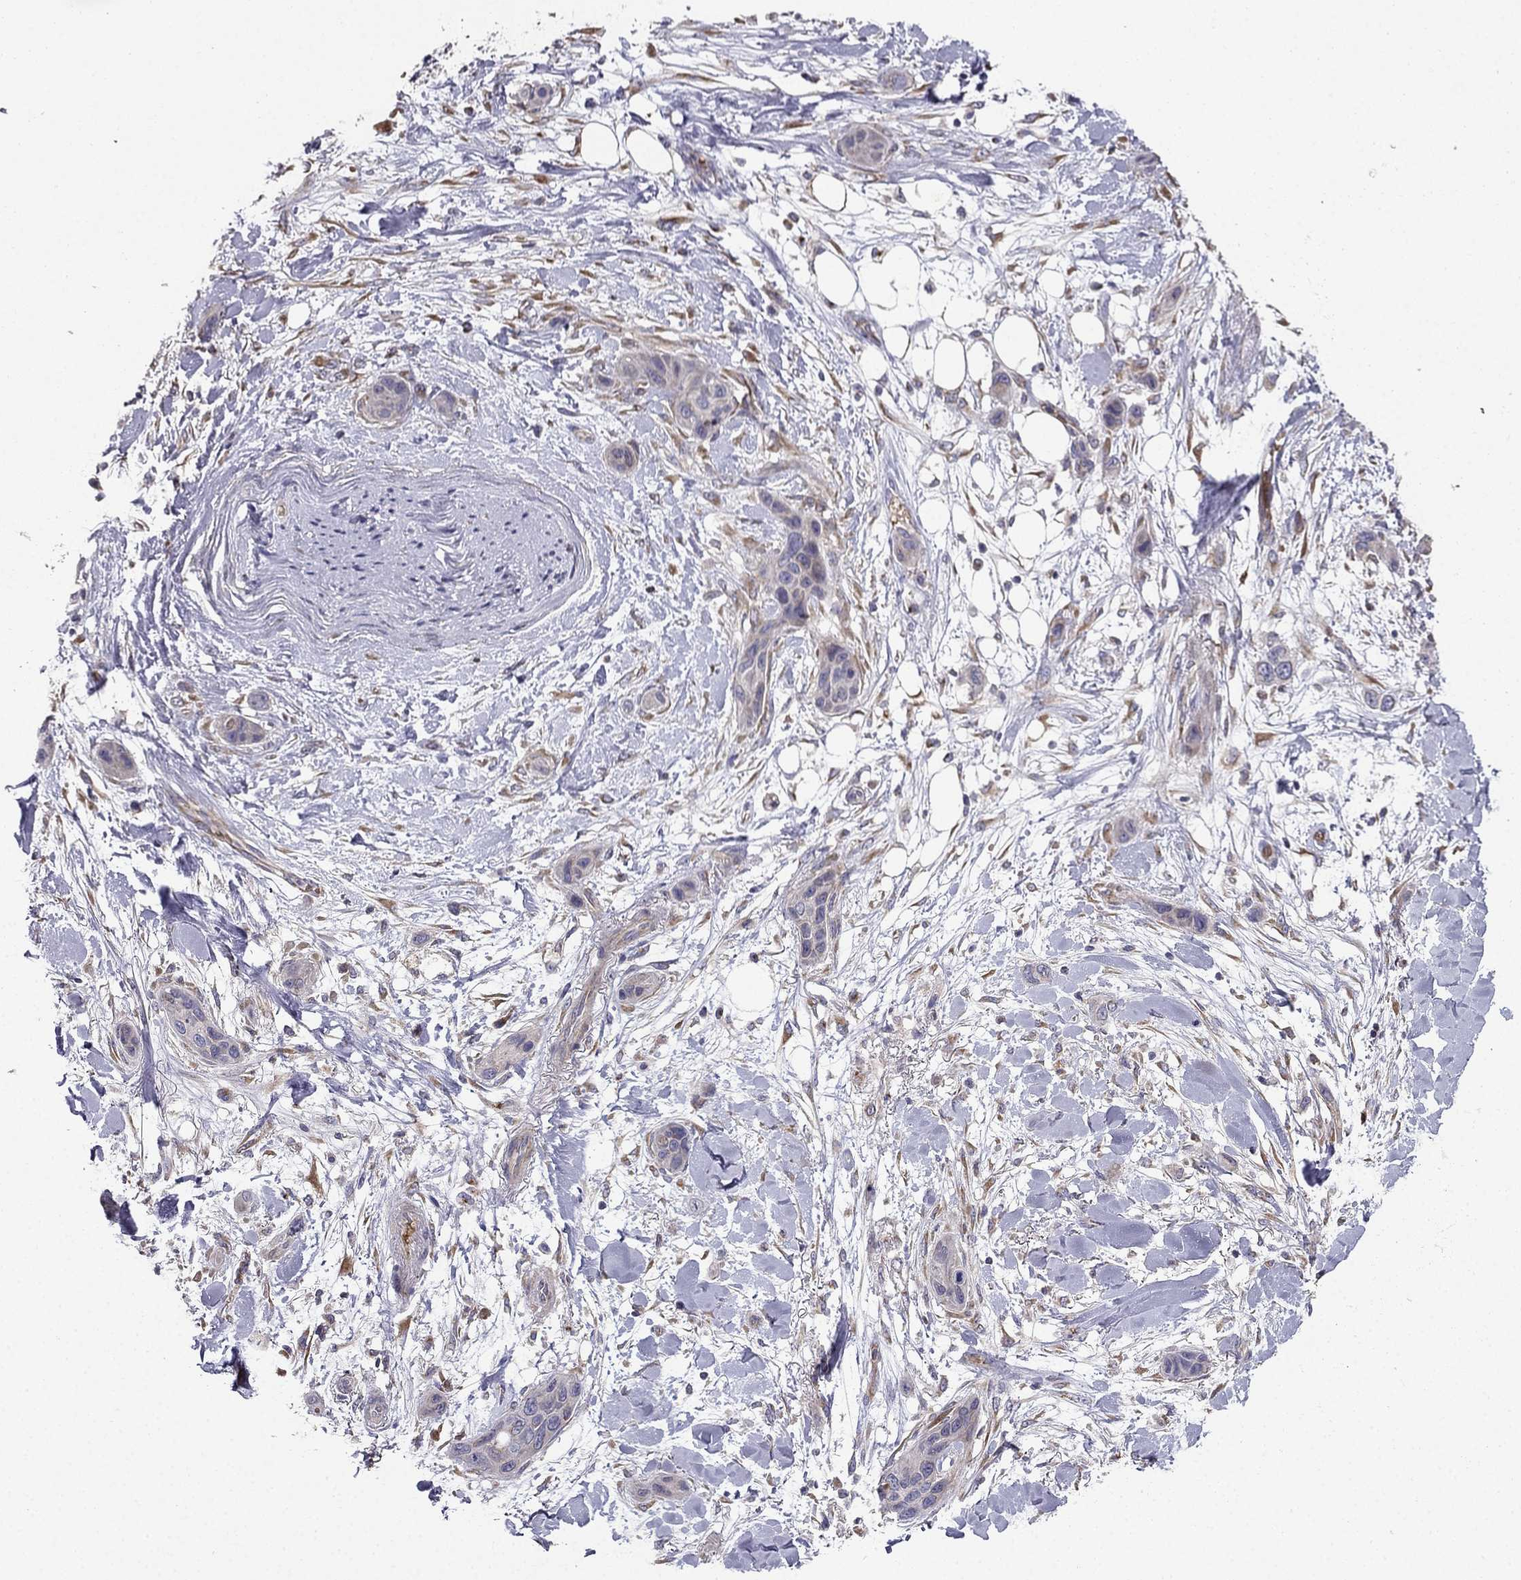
{"staining": {"intensity": "negative", "quantity": "none", "location": "none"}, "tissue": "skin cancer", "cell_type": "Tumor cells", "image_type": "cancer", "snomed": [{"axis": "morphology", "description": "Squamous cell carcinoma, NOS"}, {"axis": "topography", "description": "Skin"}], "caption": "A micrograph of skin cancer (squamous cell carcinoma) stained for a protein exhibits no brown staining in tumor cells.", "gene": "B4GALT7", "patient": {"sex": "male", "age": 79}}